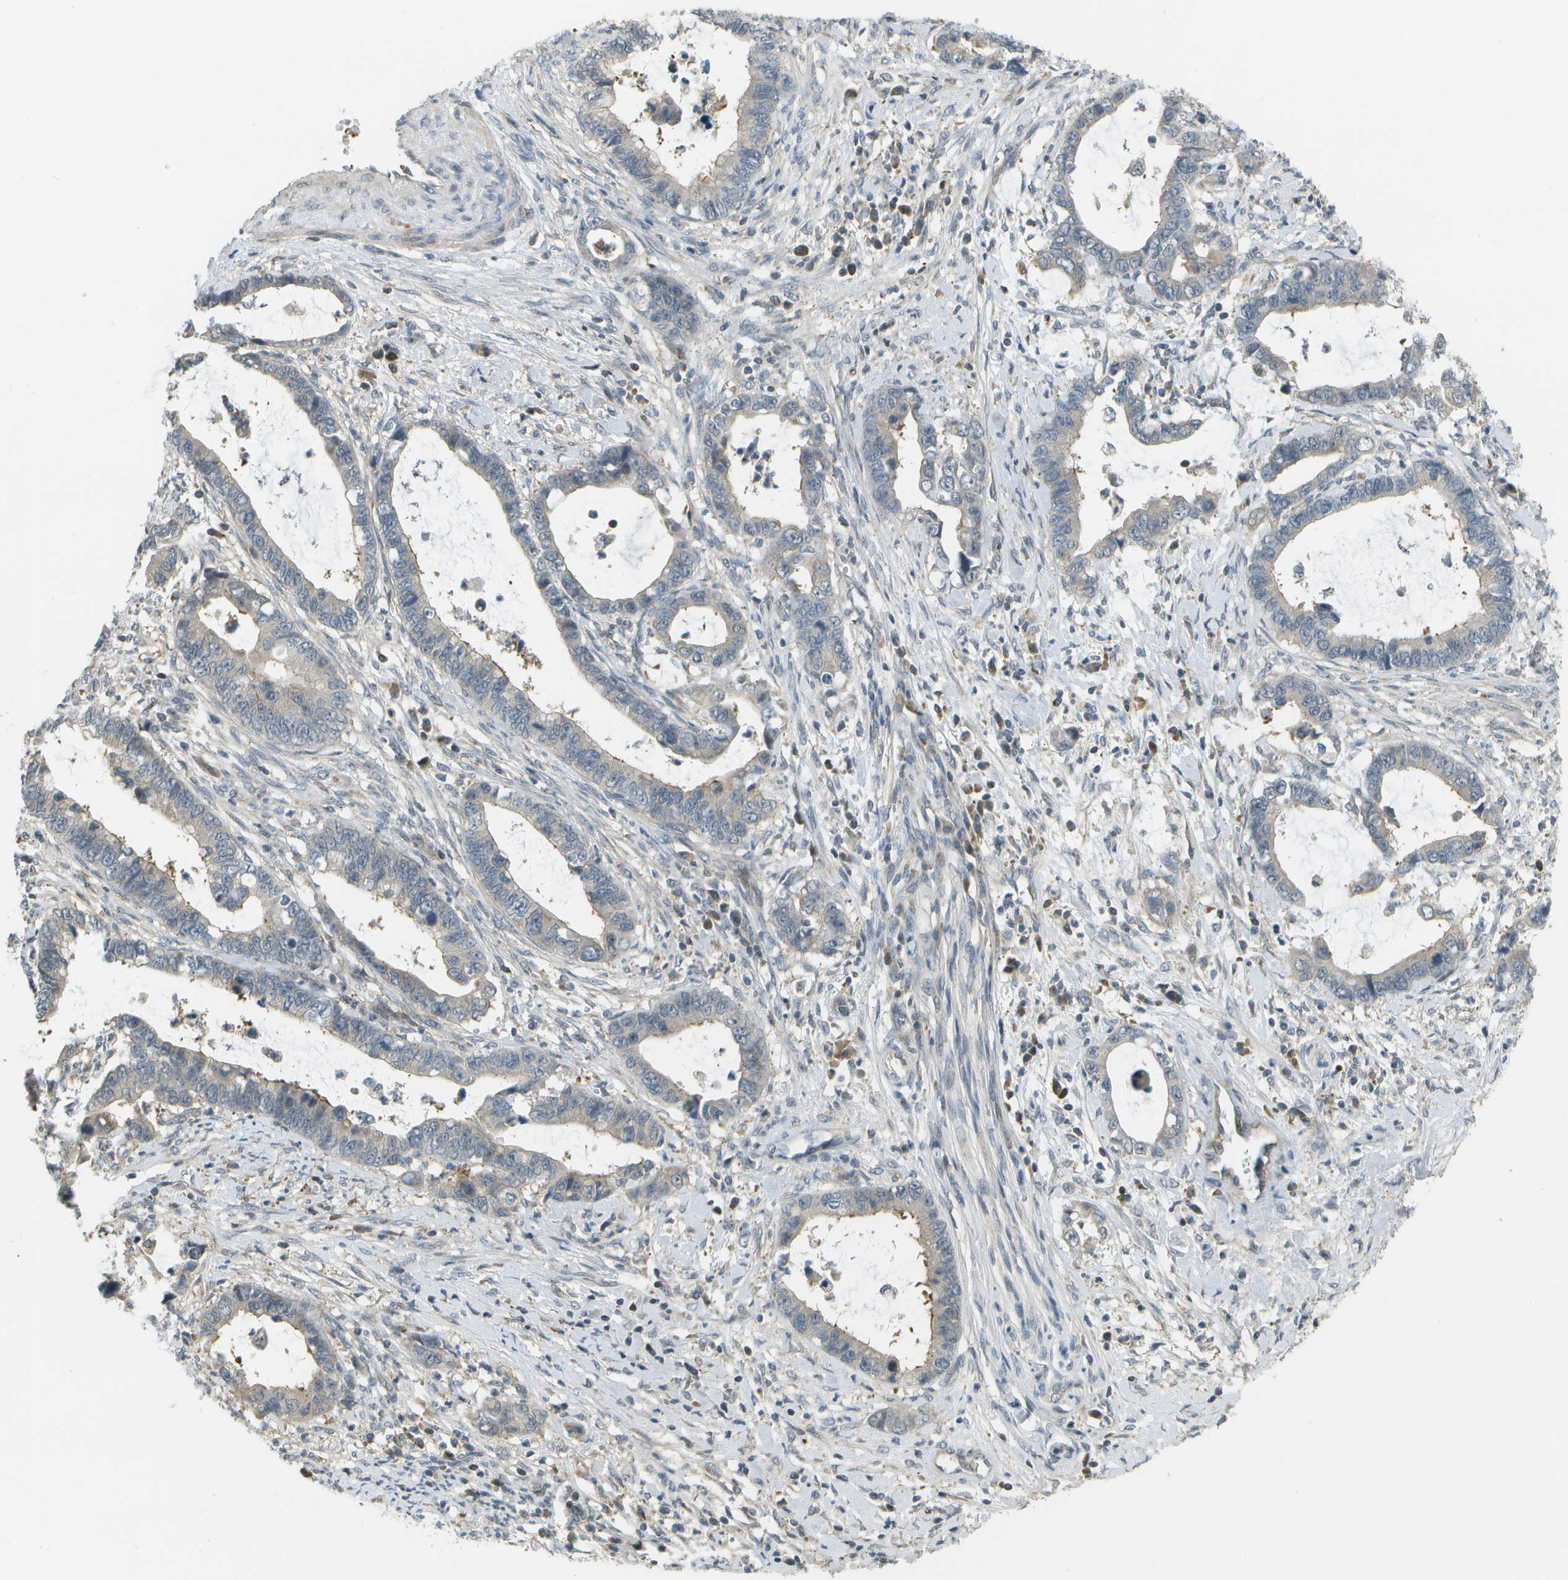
{"staining": {"intensity": "negative", "quantity": "none", "location": "none"}, "tissue": "cervical cancer", "cell_type": "Tumor cells", "image_type": "cancer", "snomed": [{"axis": "morphology", "description": "Adenocarcinoma, NOS"}, {"axis": "topography", "description": "Cervix"}], "caption": "The IHC image has no significant positivity in tumor cells of cervical cancer tissue.", "gene": "WNK2", "patient": {"sex": "female", "age": 44}}